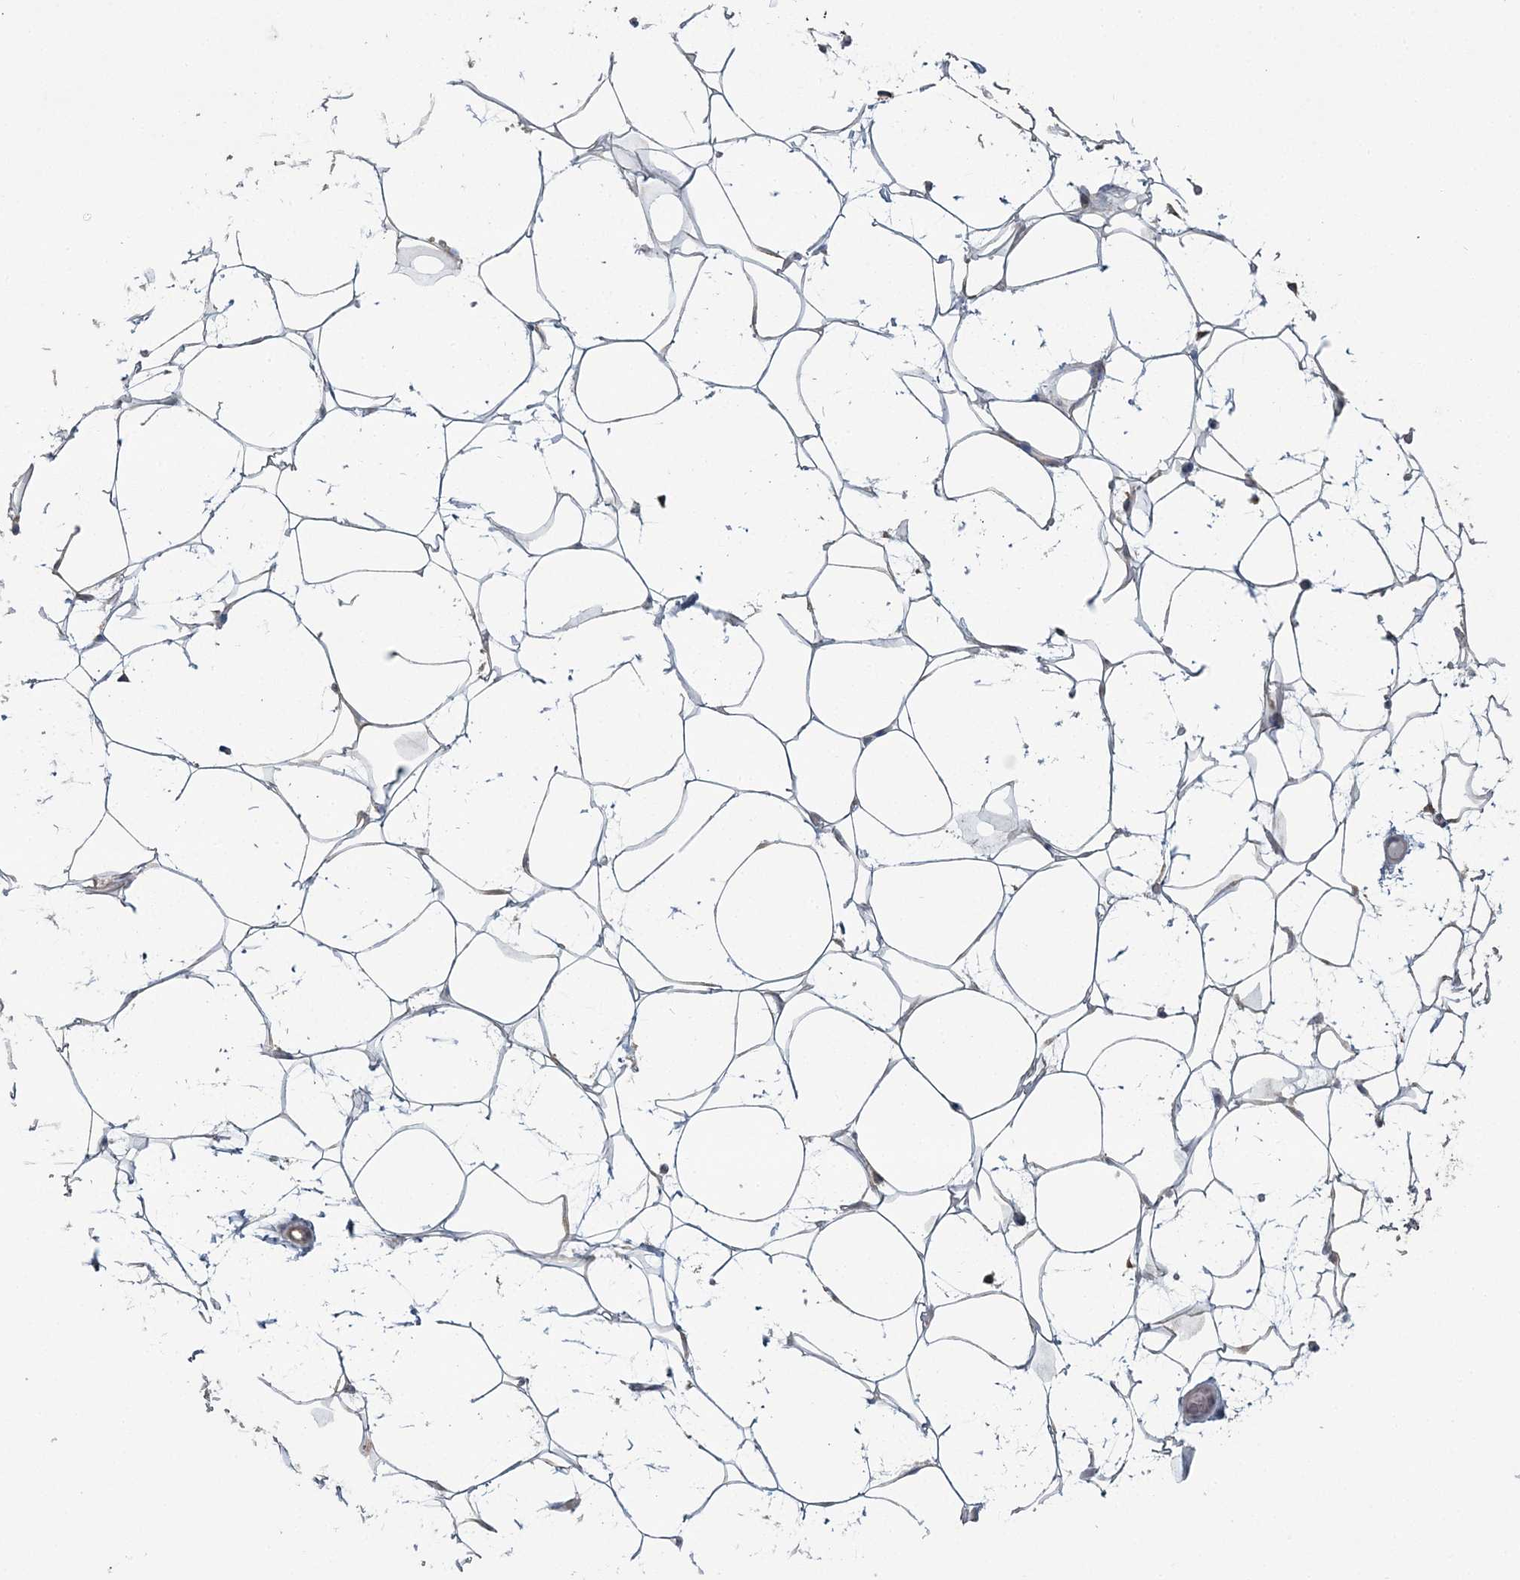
{"staining": {"intensity": "negative", "quantity": "none", "location": "none"}, "tissue": "adipose tissue", "cell_type": "Adipocytes", "image_type": "normal", "snomed": [{"axis": "morphology", "description": "Normal tissue, NOS"}, {"axis": "topography", "description": "Breast"}], "caption": "Micrograph shows no significant protein positivity in adipocytes of unremarkable adipose tissue. Nuclei are stained in blue.", "gene": "CMBL", "patient": {"sex": "female", "age": 26}}